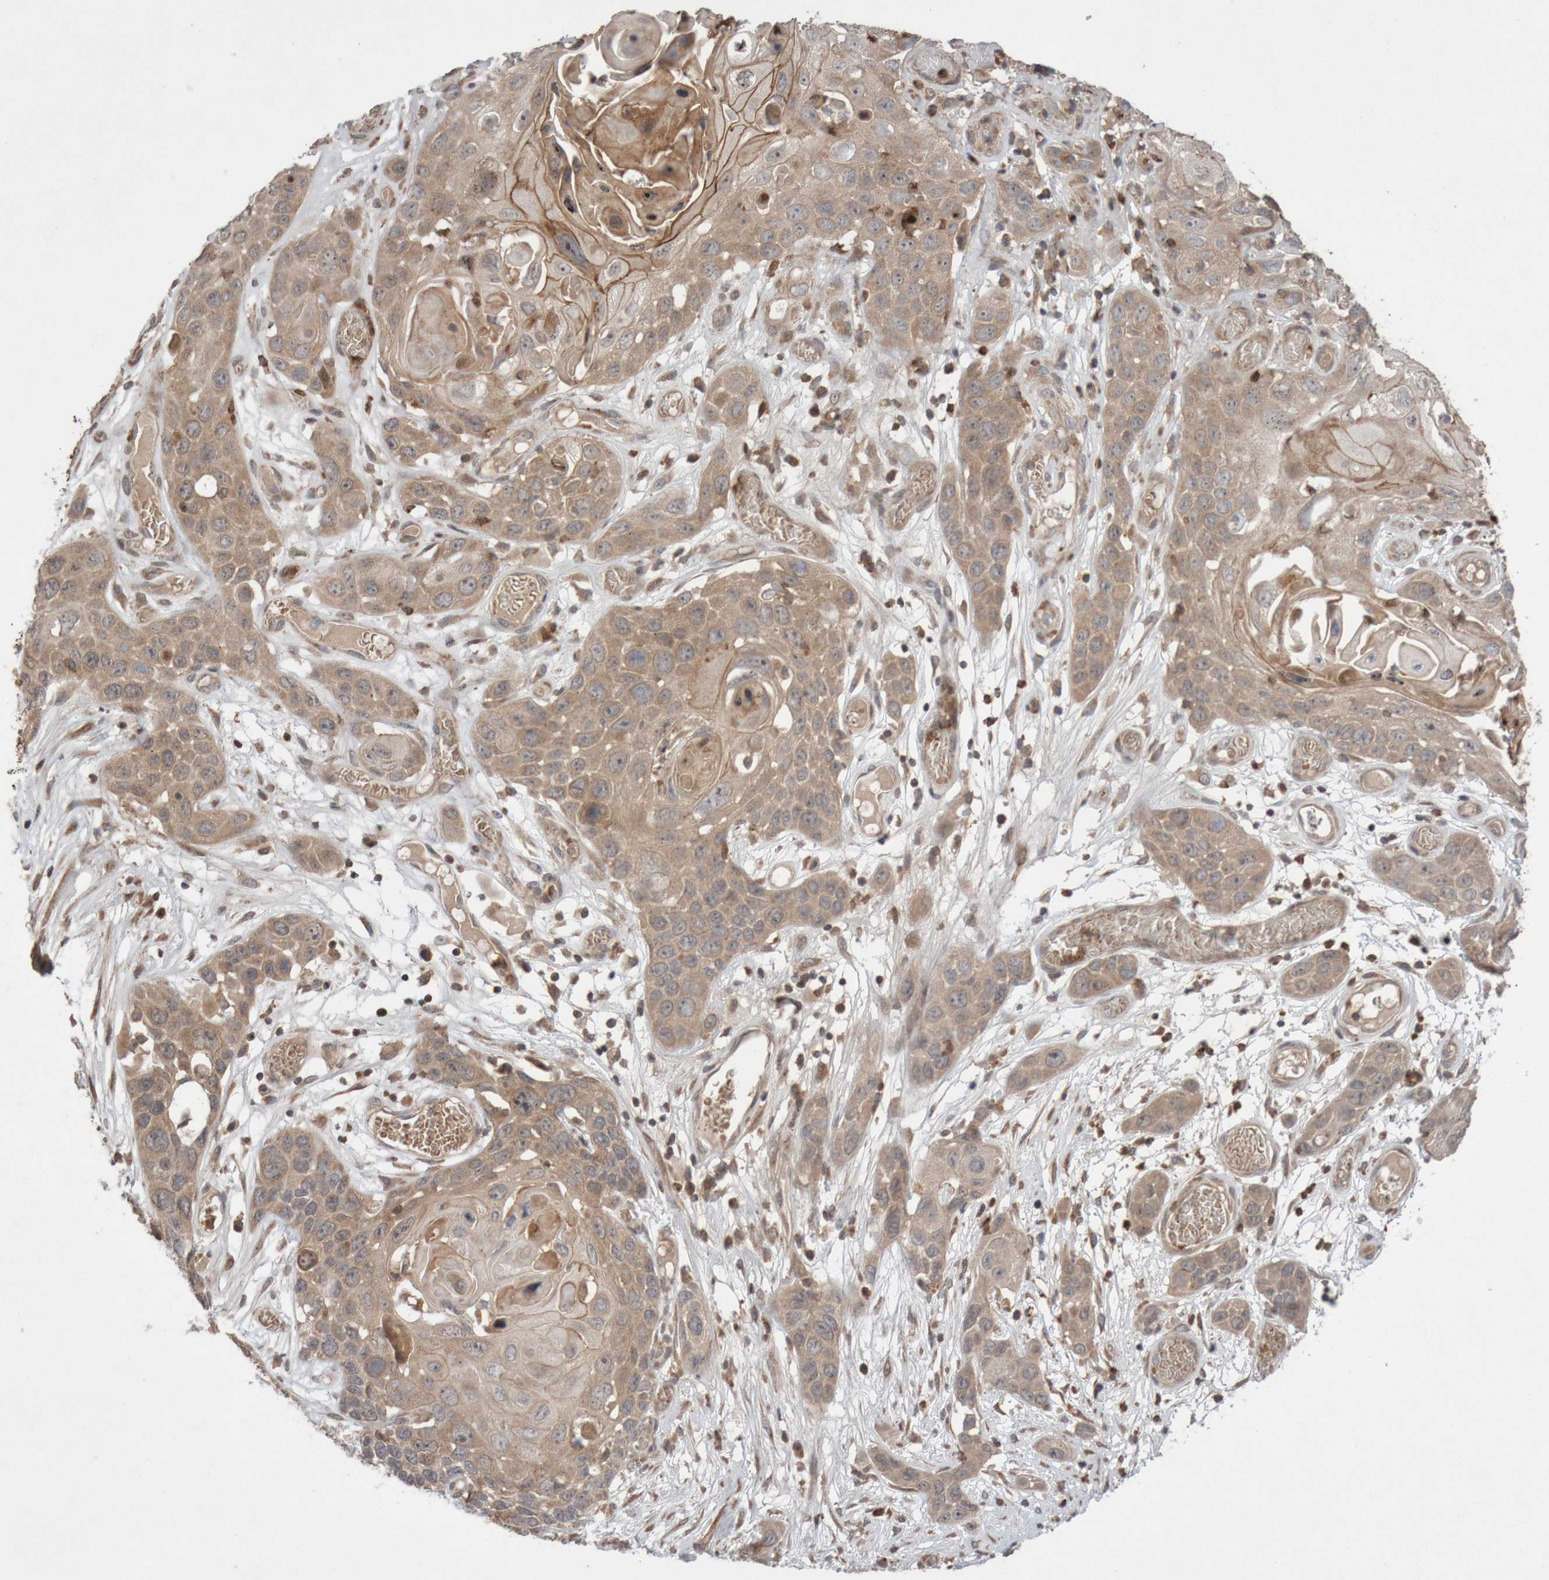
{"staining": {"intensity": "weak", "quantity": ">75%", "location": "cytoplasmic/membranous"}, "tissue": "skin cancer", "cell_type": "Tumor cells", "image_type": "cancer", "snomed": [{"axis": "morphology", "description": "Squamous cell carcinoma, NOS"}, {"axis": "topography", "description": "Skin"}], "caption": "The histopathology image demonstrates a brown stain indicating the presence of a protein in the cytoplasmic/membranous of tumor cells in squamous cell carcinoma (skin).", "gene": "KIF21B", "patient": {"sex": "male", "age": 55}}